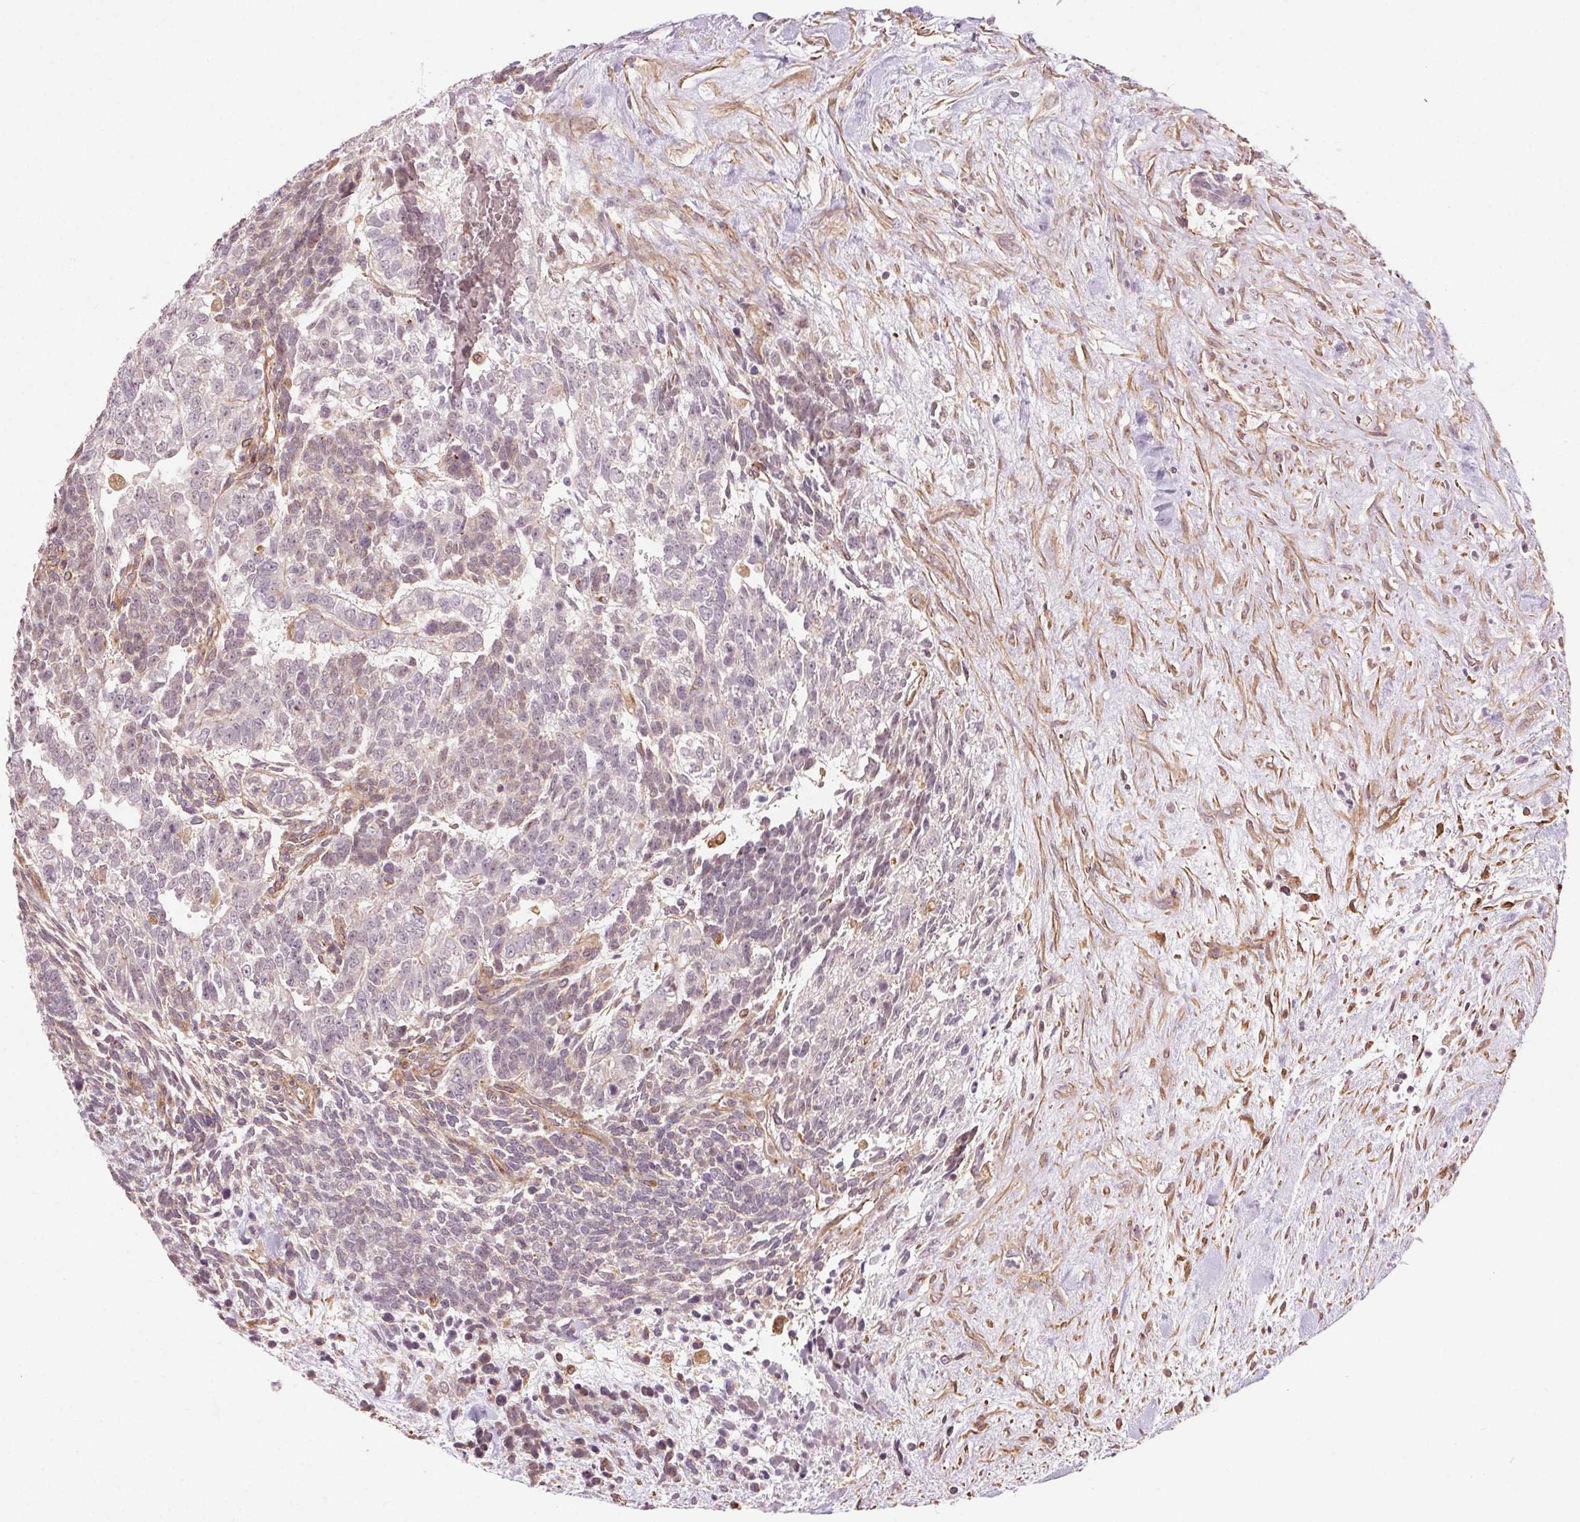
{"staining": {"intensity": "negative", "quantity": "none", "location": "none"}, "tissue": "testis cancer", "cell_type": "Tumor cells", "image_type": "cancer", "snomed": [{"axis": "morphology", "description": "Carcinoma, Embryonal, NOS"}, {"axis": "topography", "description": "Testis"}], "caption": "This is an immunohistochemistry image of testis embryonal carcinoma. There is no expression in tumor cells.", "gene": "CCSER1", "patient": {"sex": "male", "age": 23}}